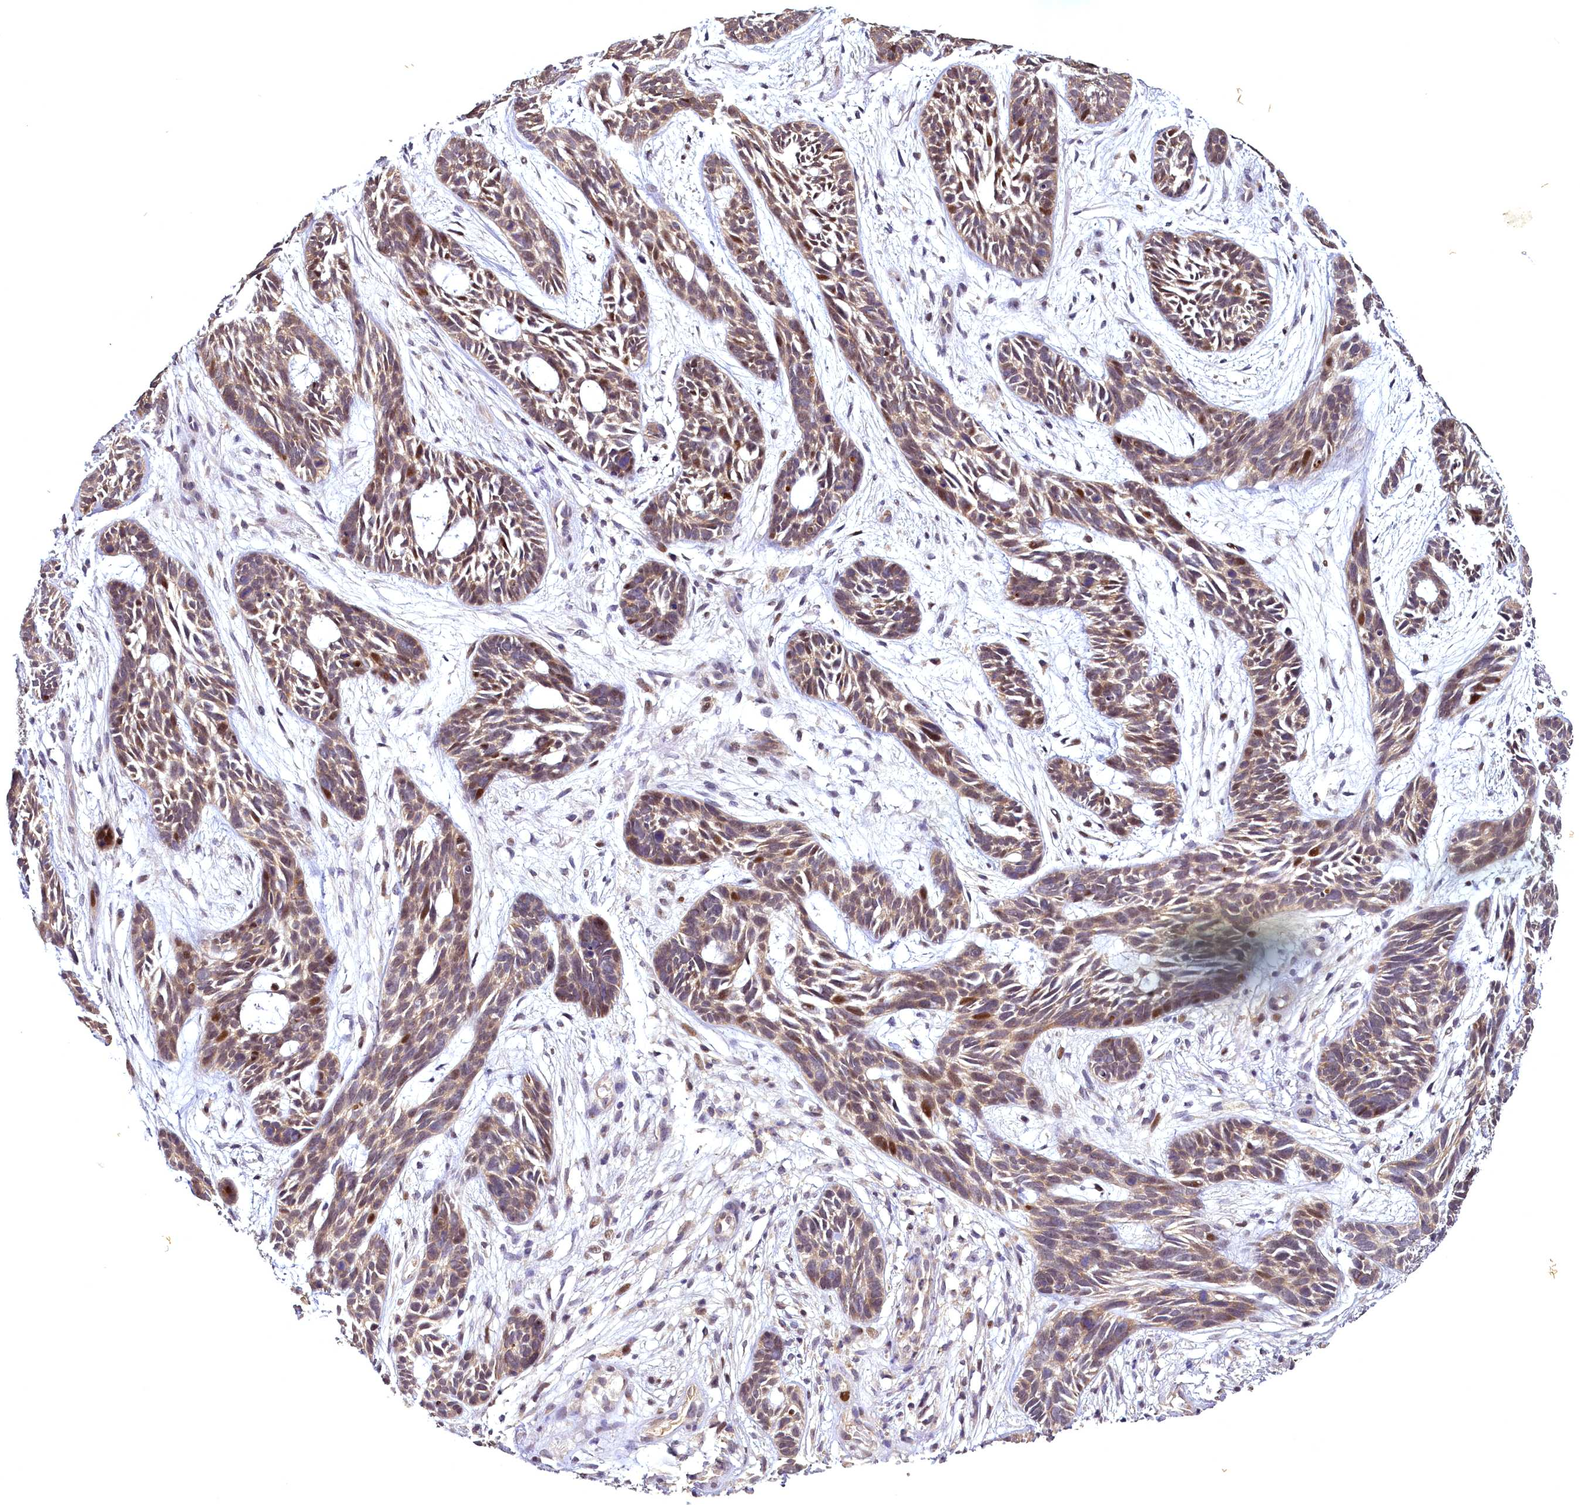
{"staining": {"intensity": "moderate", "quantity": "25%-75%", "location": "cytoplasmic/membranous,nuclear"}, "tissue": "skin cancer", "cell_type": "Tumor cells", "image_type": "cancer", "snomed": [{"axis": "morphology", "description": "Basal cell carcinoma"}, {"axis": "topography", "description": "Skin"}], "caption": "IHC staining of skin cancer (basal cell carcinoma), which shows medium levels of moderate cytoplasmic/membranous and nuclear staining in about 25%-75% of tumor cells indicating moderate cytoplasmic/membranous and nuclear protein staining. The staining was performed using DAB (brown) for protein detection and nuclei were counterstained in hematoxylin (blue).", "gene": "TMEM39A", "patient": {"sex": "male", "age": 89}}